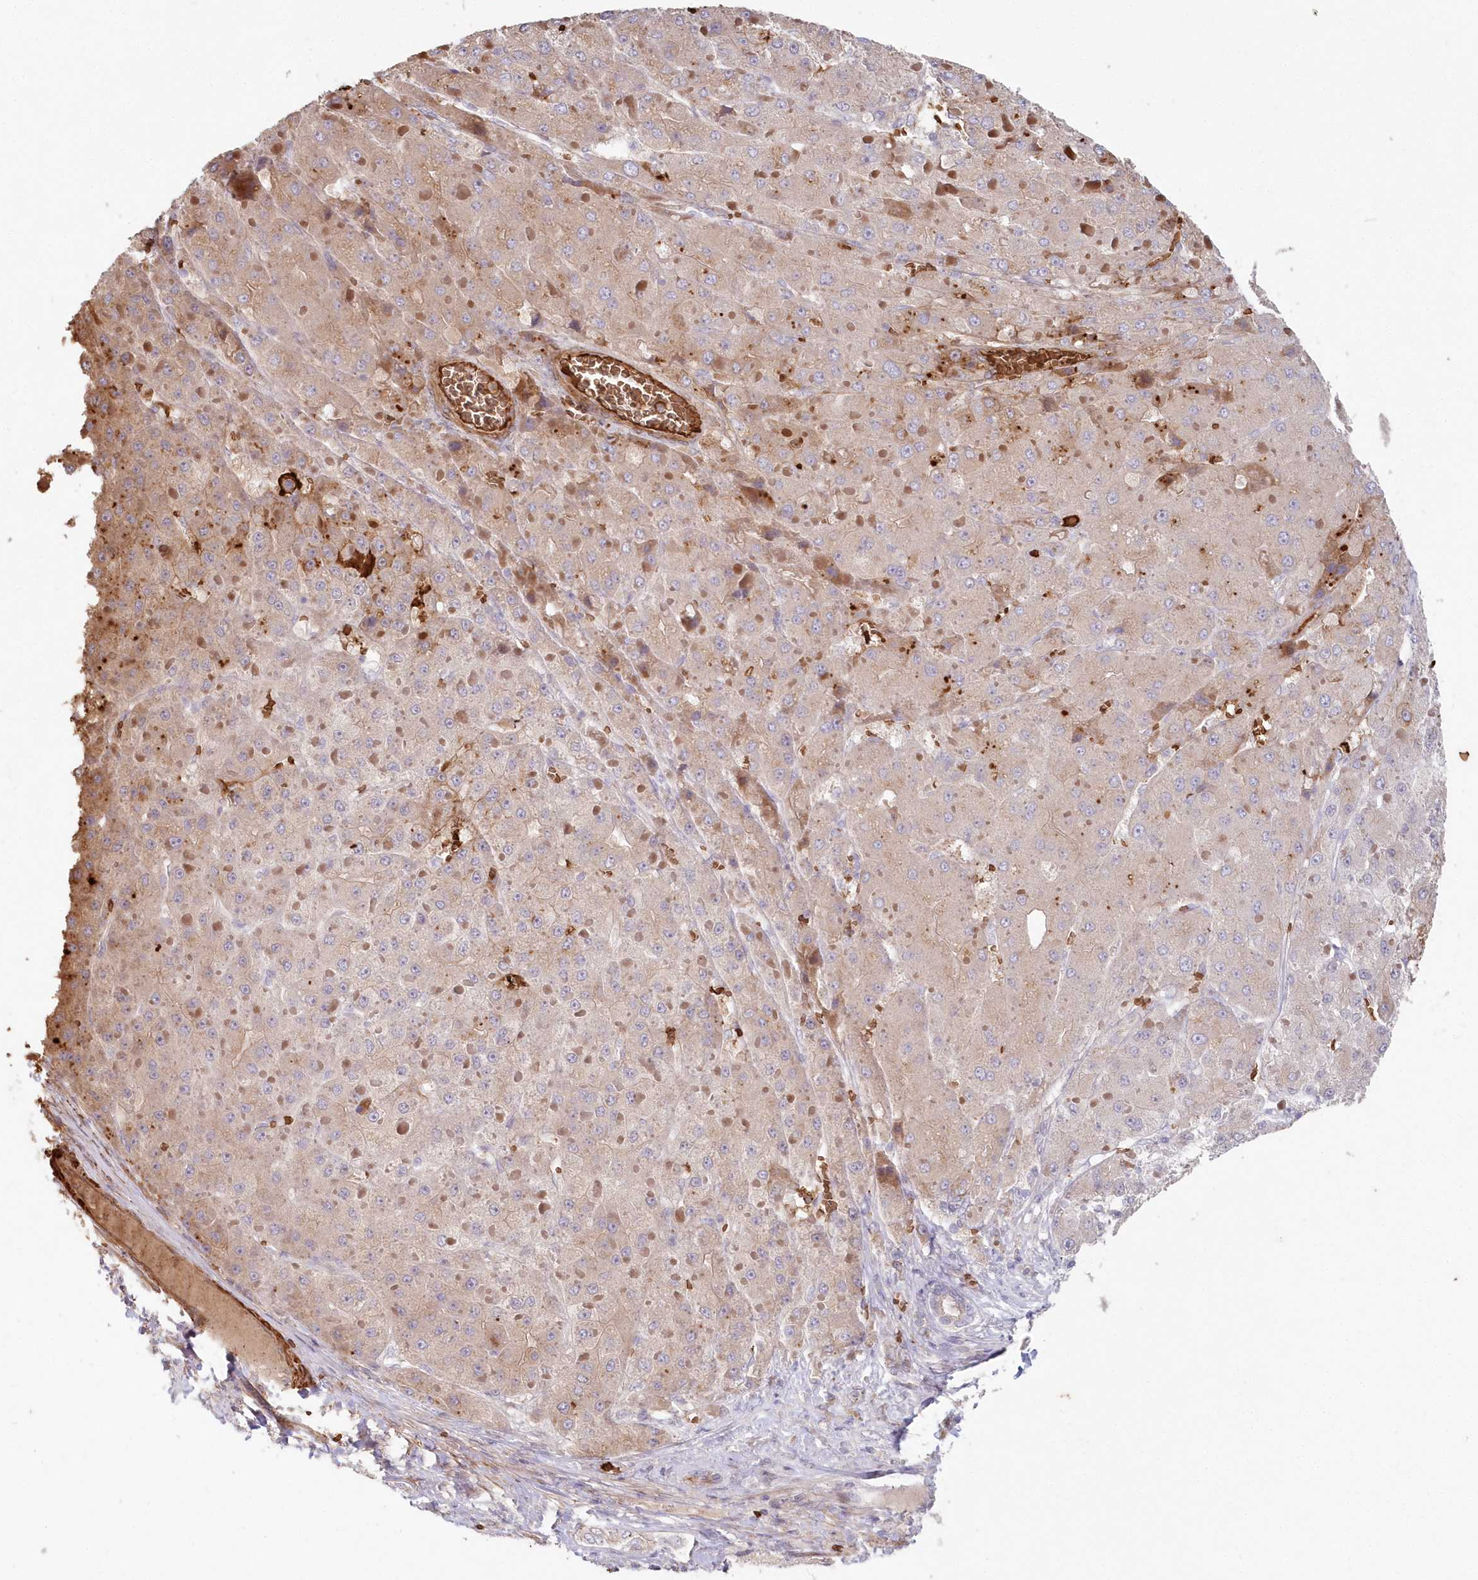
{"staining": {"intensity": "weak", "quantity": "25%-75%", "location": "cytoplasmic/membranous"}, "tissue": "liver cancer", "cell_type": "Tumor cells", "image_type": "cancer", "snomed": [{"axis": "morphology", "description": "Carcinoma, Hepatocellular, NOS"}, {"axis": "topography", "description": "Liver"}], "caption": "The histopathology image exhibits a brown stain indicating the presence of a protein in the cytoplasmic/membranous of tumor cells in liver cancer. (DAB IHC, brown staining for protein, blue staining for nuclei).", "gene": "SERINC1", "patient": {"sex": "female", "age": 73}}